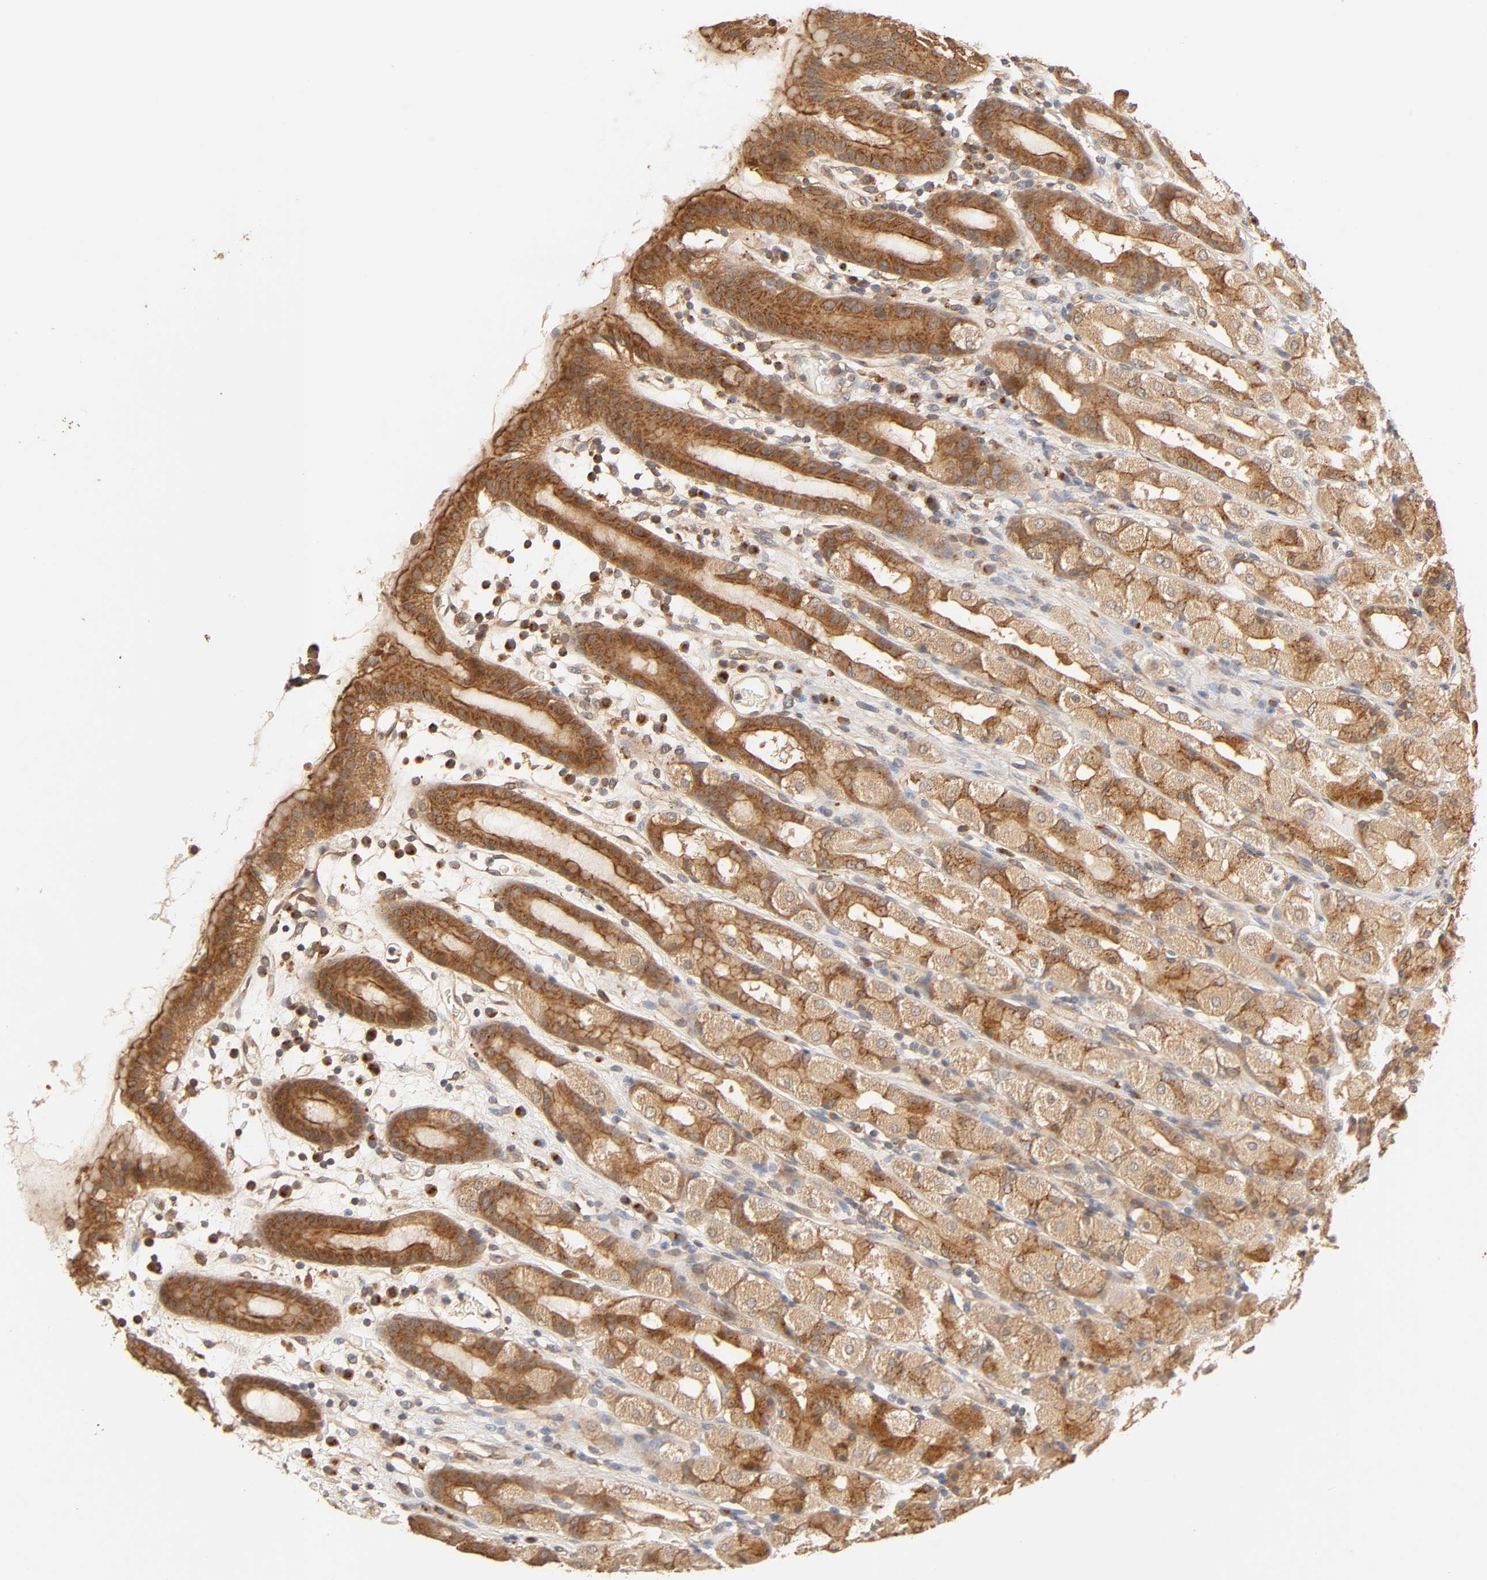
{"staining": {"intensity": "strong", "quantity": ">75%", "location": "cytoplasmic/membranous"}, "tissue": "stomach", "cell_type": "Glandular cells", "image_type": "normal", "snomed": [{"axis": "morphology", "description": "Normal tissue, NOS"}, {"axis": "topography", "description": "Stomach, upper"}], "caption": "IHC photomicrograph of benign stomach stained for a protein (brown), which reveals high levels of strong cytoplasmic/membranous expression in about >75% of glandular cells.", "gene": "EPS8", "patient": {"sex": "male", "age": 68}}